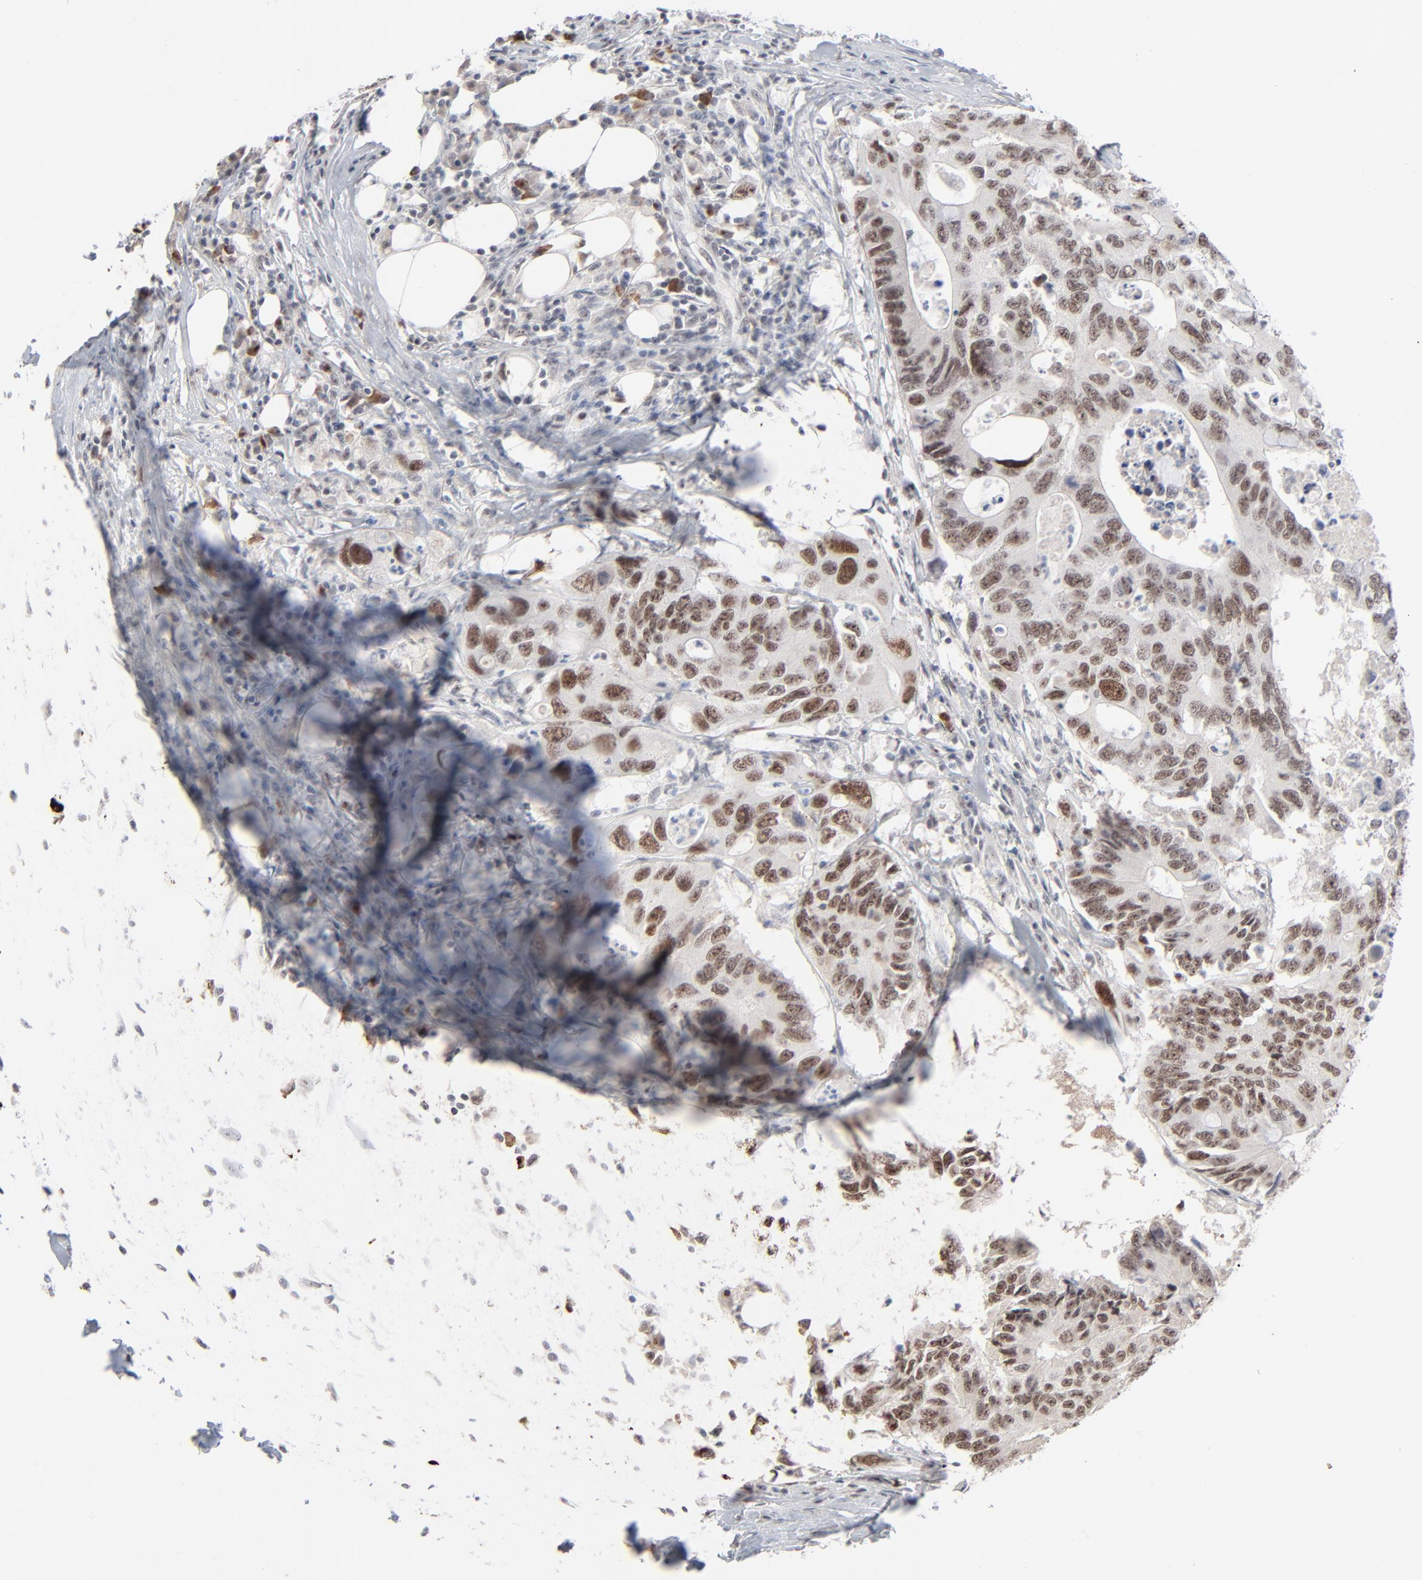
{"staining": {"intensity": "moderate", "quantity": ">75%", "location": "nuclear"}, "tissue": "colorectal cancer", "cell_type": "Tumor cells", "image_type": "cancer", "snomed": [{"axis": "morphology", "description": "Adenocarcinoma, NOS"}, {"axis": "topography", "description": "Colon"}], "caption": "A high-resolution micrograph shows immunohistochemistry staining of adenocarcinoma (colorectal), which shows moderate nuclear staining in approximately >75% of tumor cells.", "gene": "MPHOSPH6", "patient": {"sex": "male", "age": 71}}